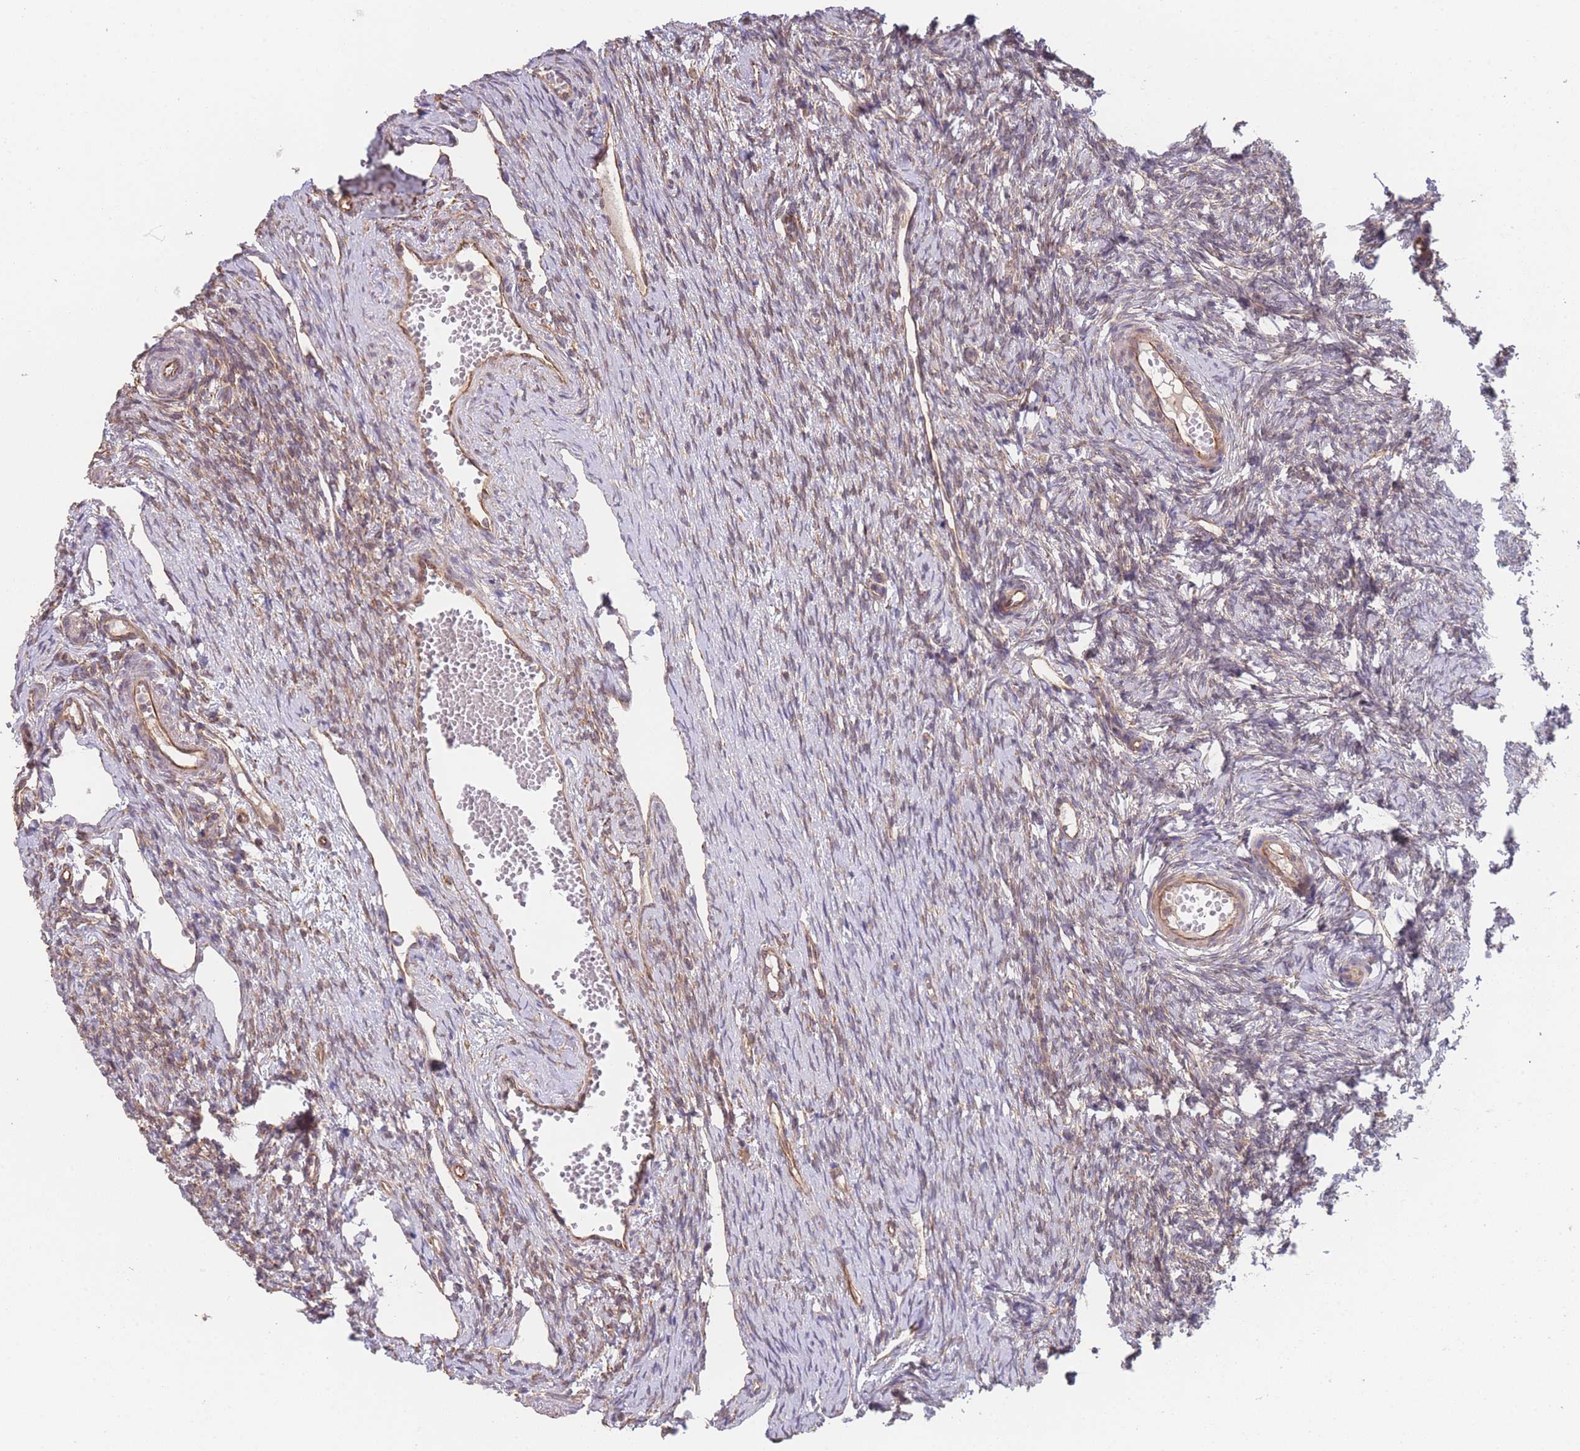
{"staining": {"intensity": "moderate", "quantity": "<25%", "location": "cytoplasmic/membranous"}, "tissue": "ovary", "cell_type": "Ovarian stroma cells", "image_type": "normal", "snomed": [{"axis": "morphology", "description": "Normal tissue, NOS"}, {"axis": "topography", "description": "Ovary"}], "caption": "A low amount of moderate cytoplasmic/membranous positivity is appreciated in about <25% of ovarian stroma cells in normal ovary.", "gene": "PXMP4", "patient": {"sex": "female", "age": 51}}